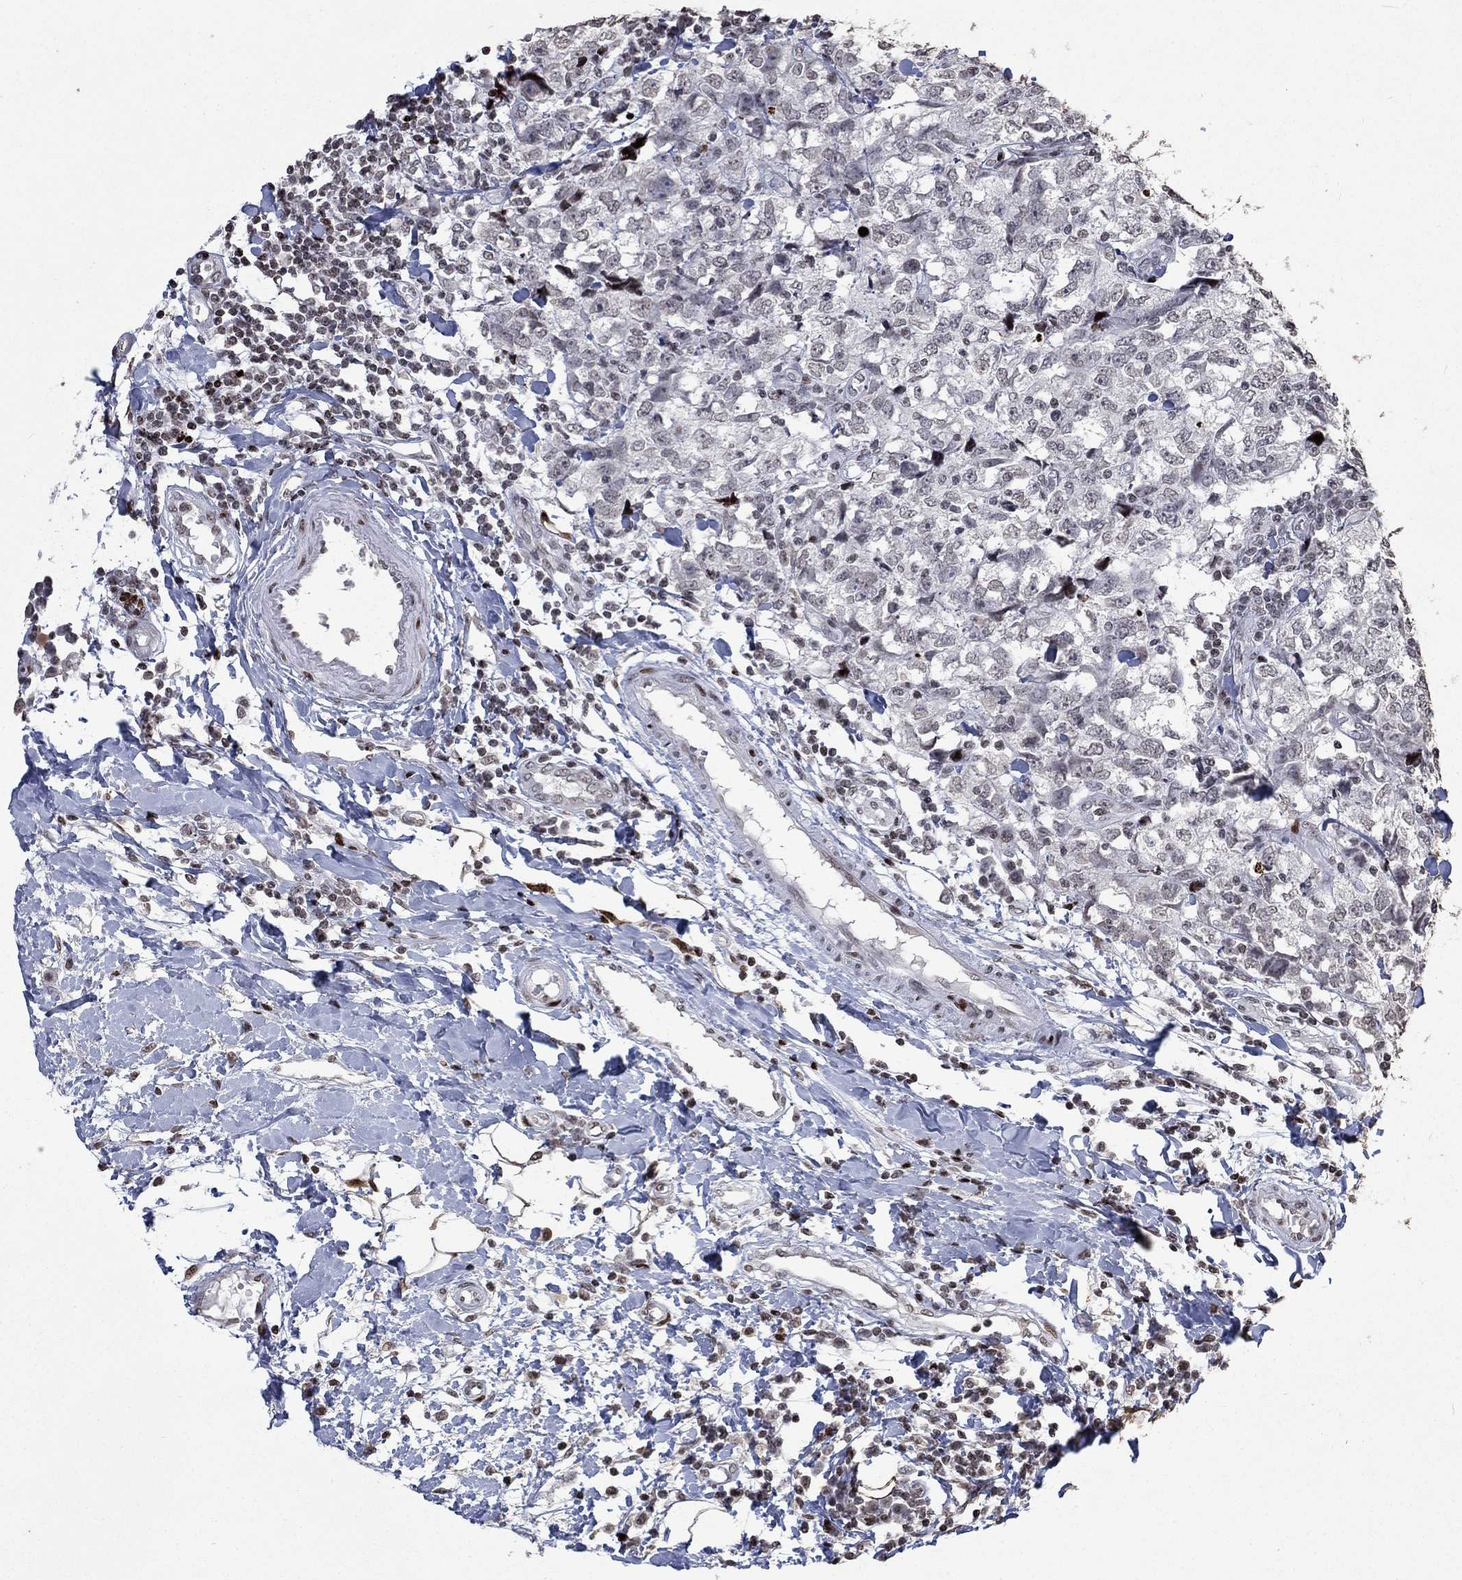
{"staining": {"intensity": "negative", "quantity": "none", "location": "none"}, "tissue": "breast cancer", "cell_type": "Tumor cells", "image_type": "cancer", "snomed": [{"axis": "morphology", "description": "Duct carcinoma"}, {"axis": "topography", "description": "Breast"}], "caption": "Image shows no significant protein positivity in tumor cells of breast cancer (intraductal carcinoma).", "gene": "SRSF3", "patient": {"sex": "female", "age": 30}}